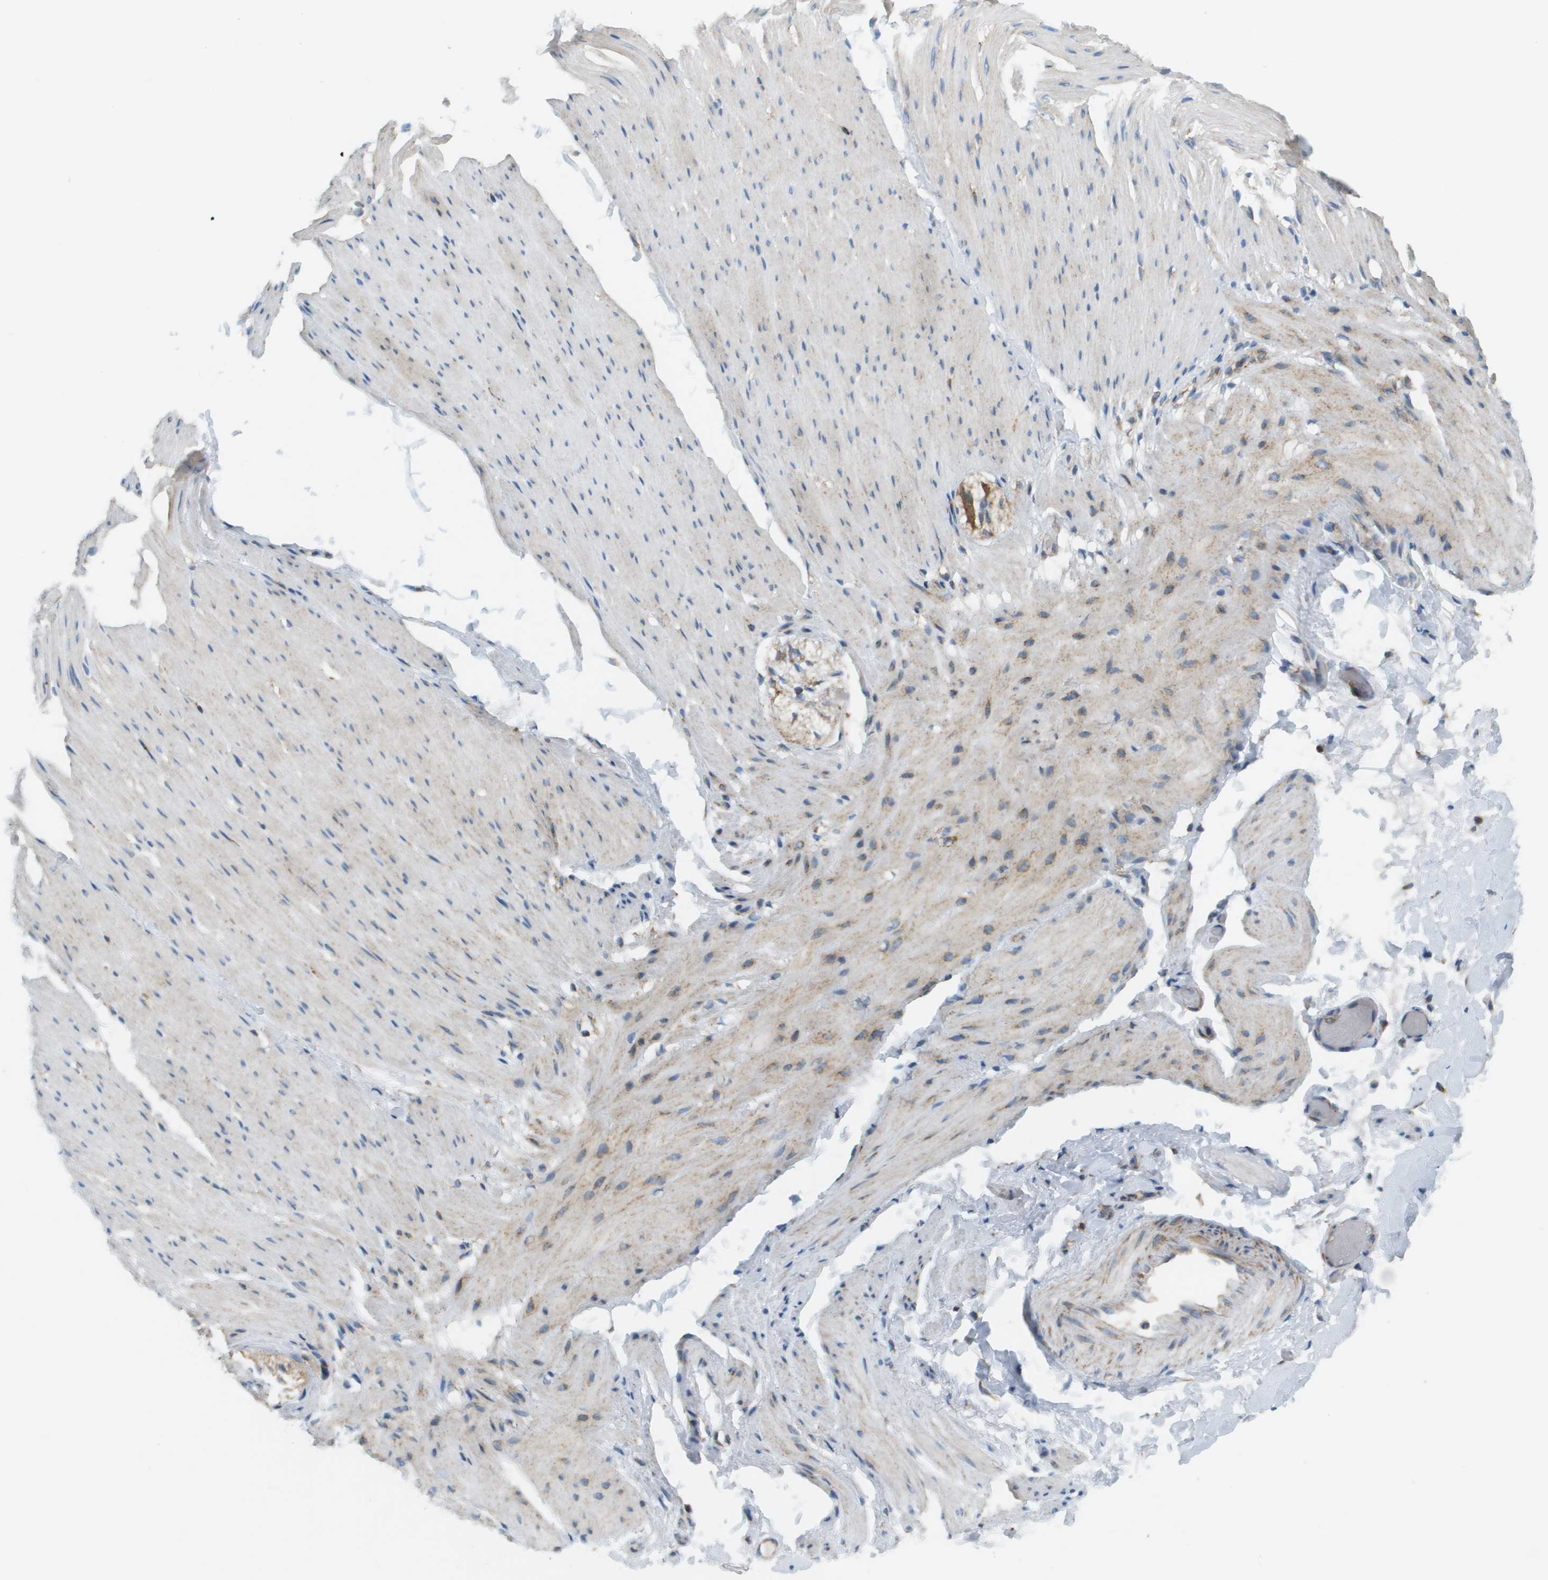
{"staining": {"intensity": "weak", "quantity": ">75%", "location": "cytoplasmic/membranous"}, "tissue": "smooth muscle", "cell_type": "Smooth muscle cells", "image_type": "normal", "snomed": [{"axis": "morphology", "description": "Normal tissue, NOS"}, {"axis": "topography", "description": "Smooth muscle"}, {"axis": "topography", "description": "Colon"}], "caption": "Smooth muscle stained with DAB immunohistochemistry demonstrates low levels of weak cytoplasmic/membranous staining in approximately >75% of smooth muscle cells. The staining was performed using DAB (3,3'-diaminobenzidine) to visualize the protein expression in brown, while the nuclei were stained in blue with hematoxylin (Magnification: 20x).", "gene": "TAOK3", "patient": {"sex": "male", "age": 67}}